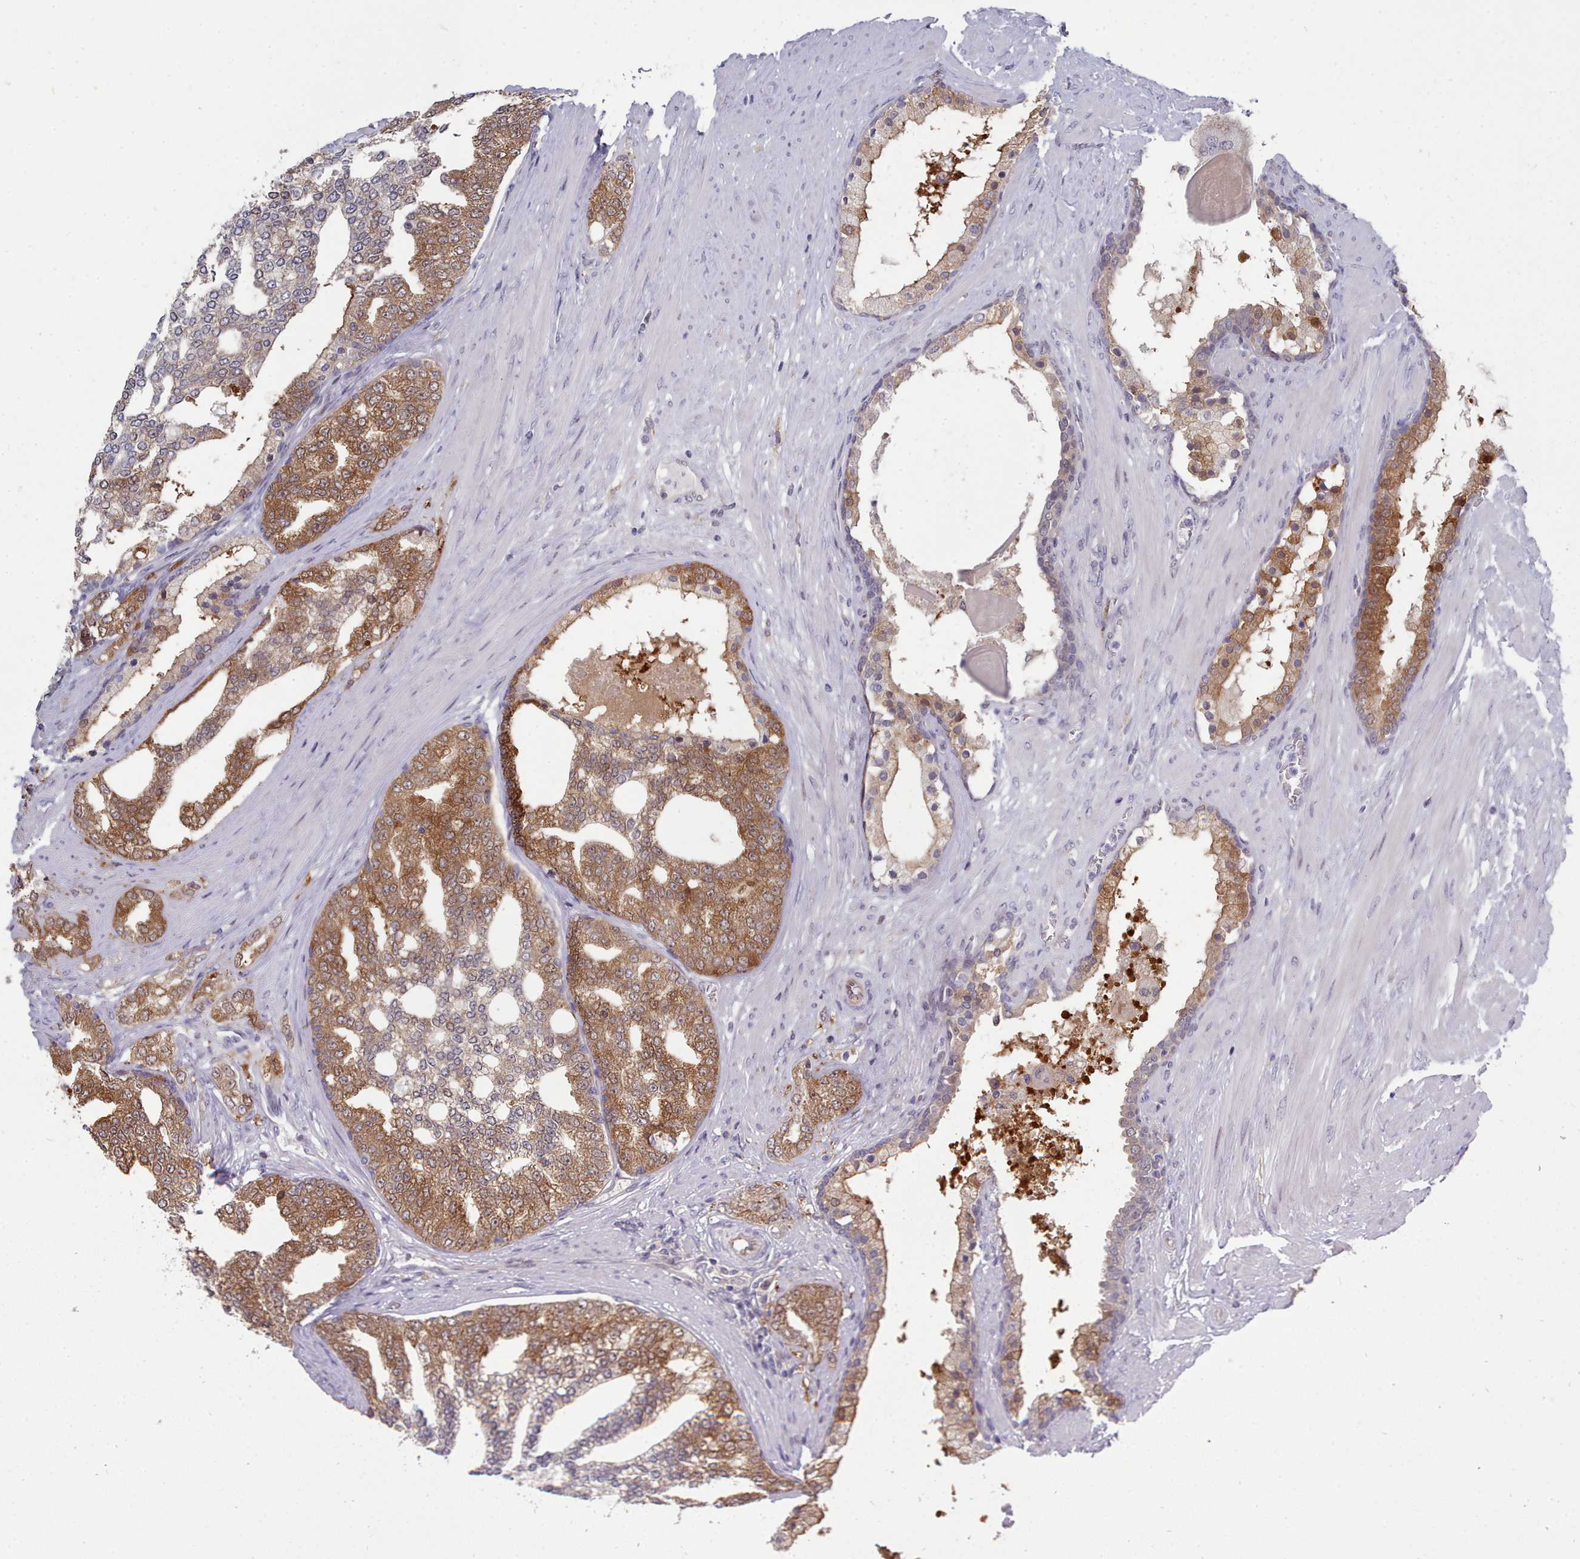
{"staining": {"intensity": "moderate", "quantity": ">75%", "location": "cytoplasmic/membranous,nuclear"}, "tissue": "prostate cancer", "cell_type": "Tumor cells", "image_type": "cancer", "snomed": [{"axis": "morphology", "description": "Adenocarcinoma, High grade"}, {"axis": "topography", "description": "Prostate"}], "caption": "Immunohistochemistry micrograph of neoplastic tissue: human high-grade adenocarcinoma (prostate) stained using immunohistochemistry demonstrates medium levels of moderate protein expression localized specifically in the cytoplasmic/membranous and nuclear of tumor cells, appearing as a cytoplasmic/membranous and nuclear brown color.", "gene": "GINS1", "patient": {"sex": "male", "age": 64}}